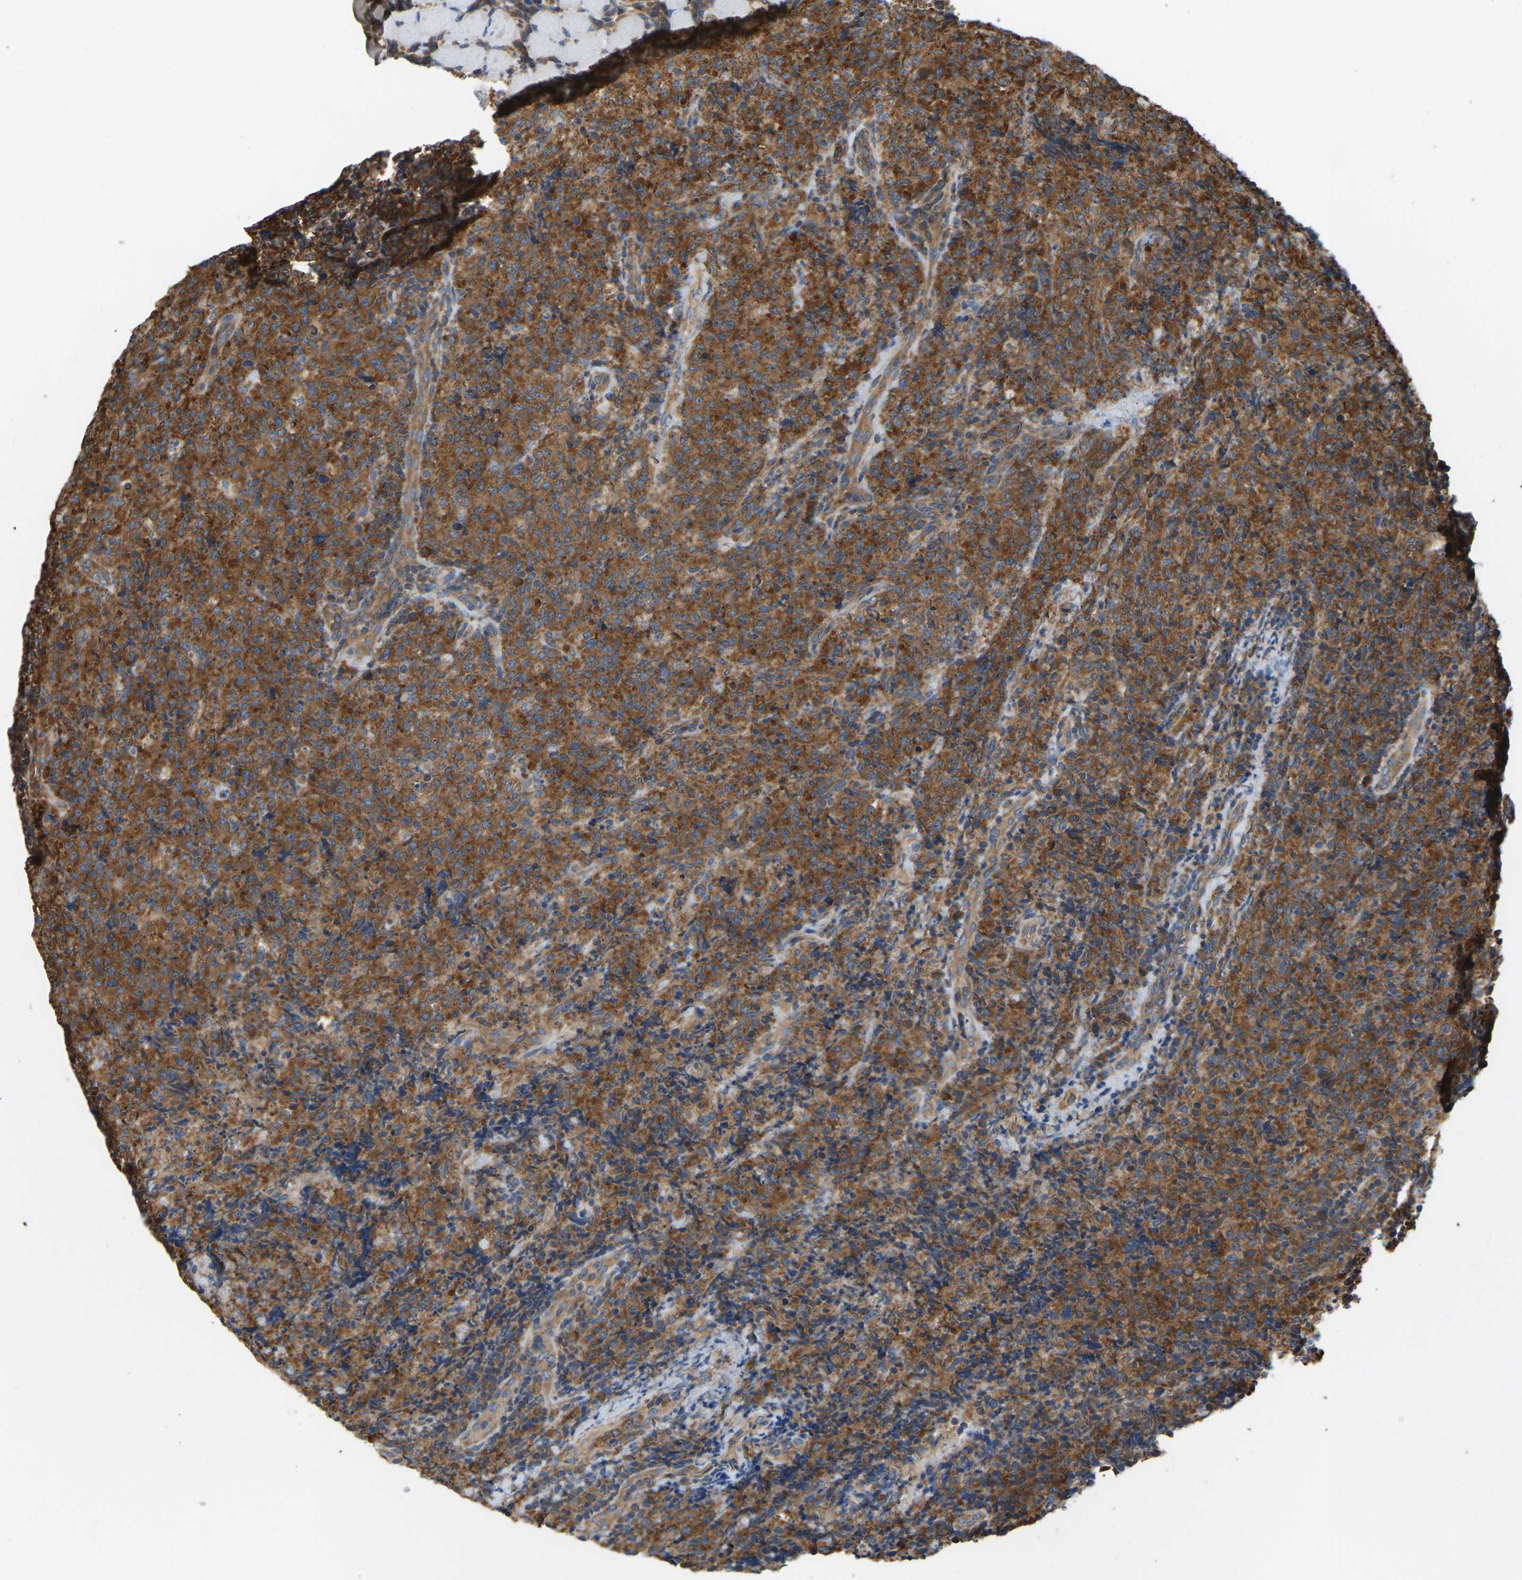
{"staining": {"intensity": "strong", "quantity": ">75%", "location": "cytoplasmic/membranous"}, "tissue": "lymphoma", "cell_type": "Tumor cells", "image_type": "cancer", "snomed": [{"axis": "morphology", "description": "Malignant lymphoma, non-Hodgkin's type, High grade"}, {"axis": "topography", "description": "Tonsil"}], "caption": "Protein expression analysis of human lymphoma reveals strong cytoplasmic/membranous expression in approximately >75% of tumor cells.", "gene": "RPS6KB2", "patient": {"sex": "female", "age": 36}}